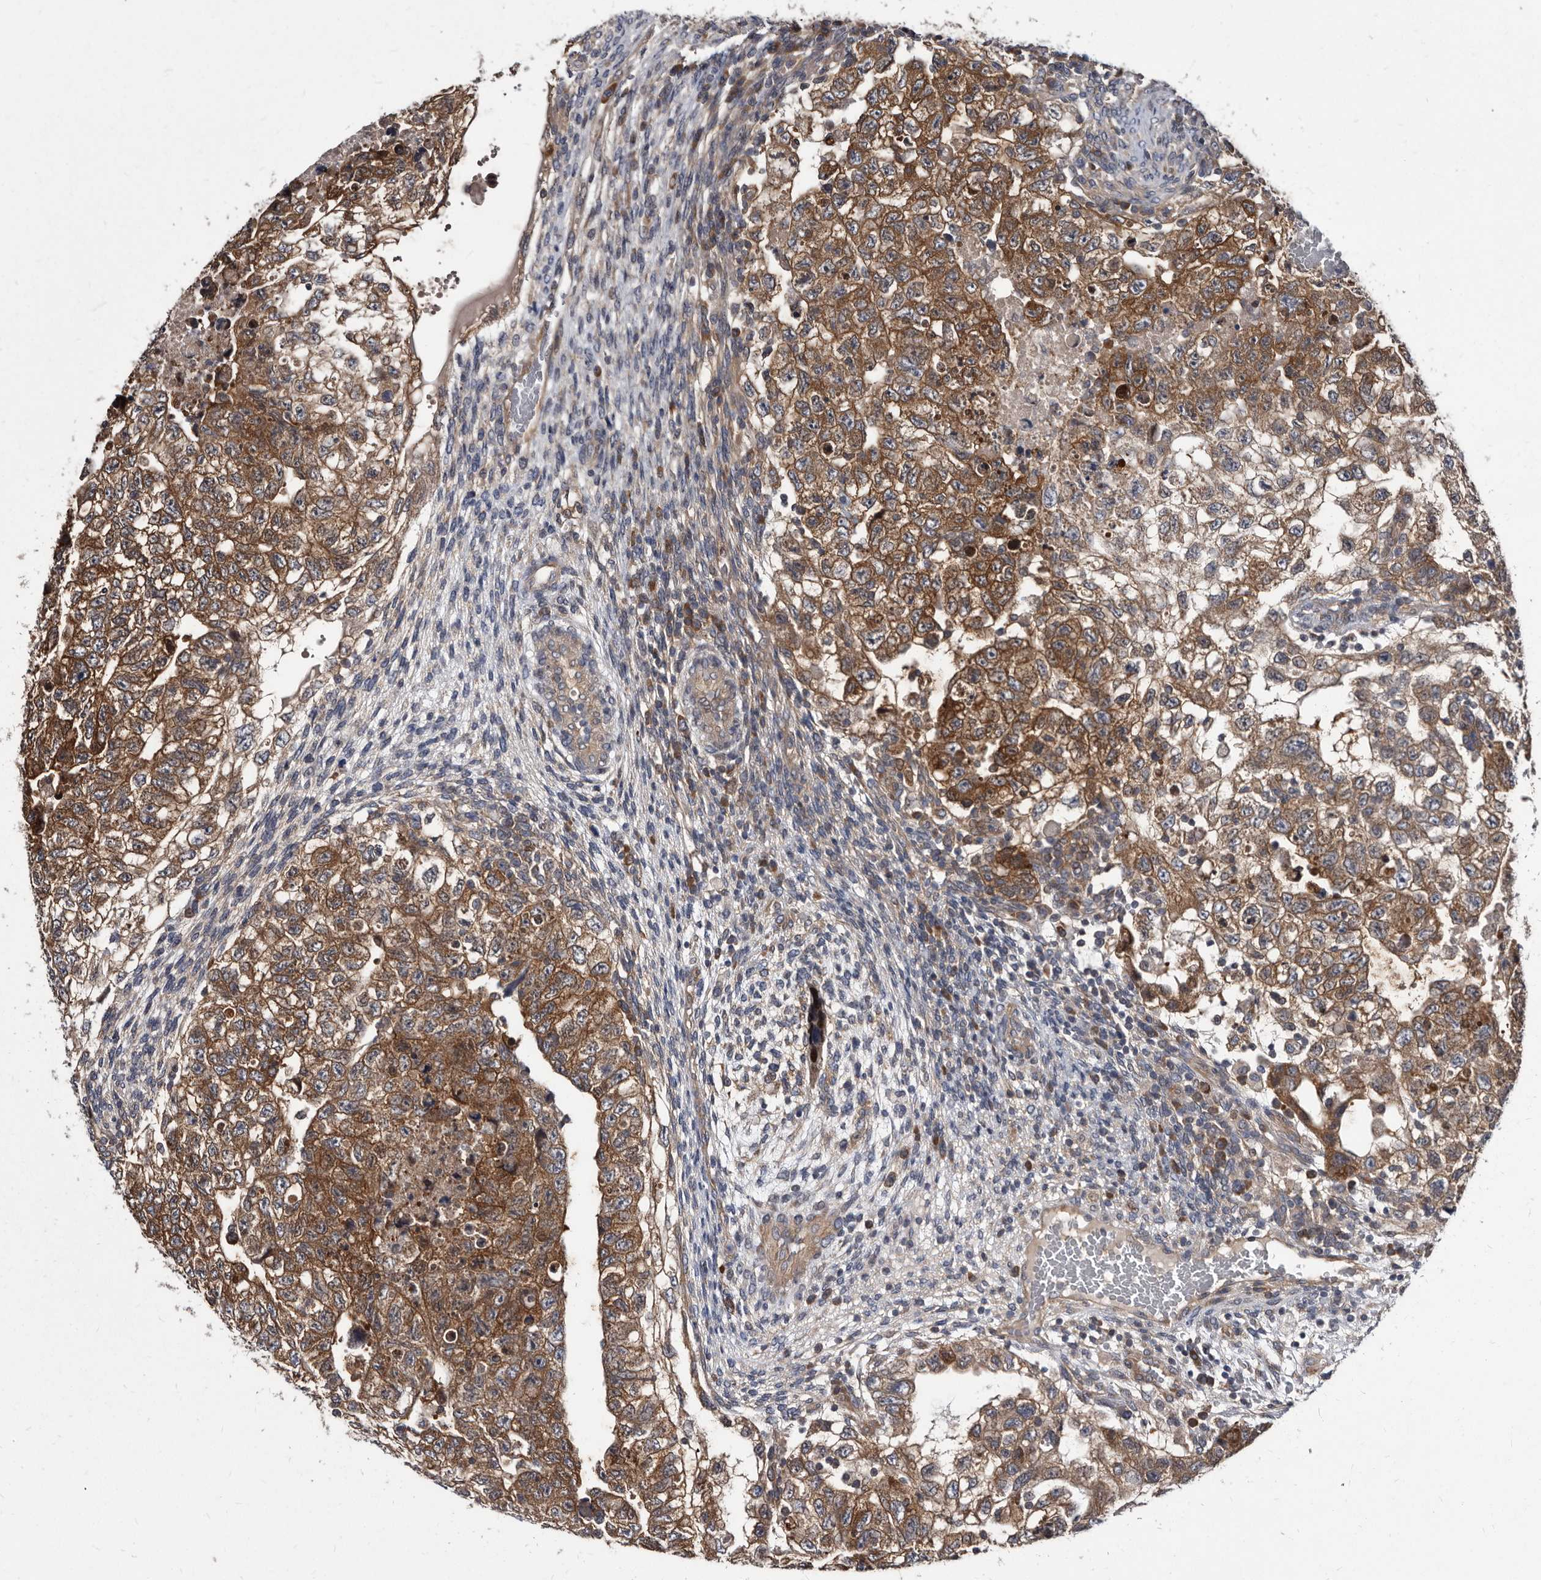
{"staining": {"intensity": "strong", "quantity": ">75%", "location": "cytoplasmic/membranous"}, "tissue": "testis cancer", "cell_type": "Tumor cells", "image_type": "cancer", "snomed": [{"axis": "morphology", "description": "Carcinoma, Embryonal, NOS"}, {"axis": "topography", "description": "Testis"}], "caption": "An image of testis cancer (embryonal carcinoma) stained for a protein demonstrates strong cytoplasmic/membranous brown staining in tumor cells.", "gene": "ABCF2", "patient": {"sex": "male", "age": 36}}